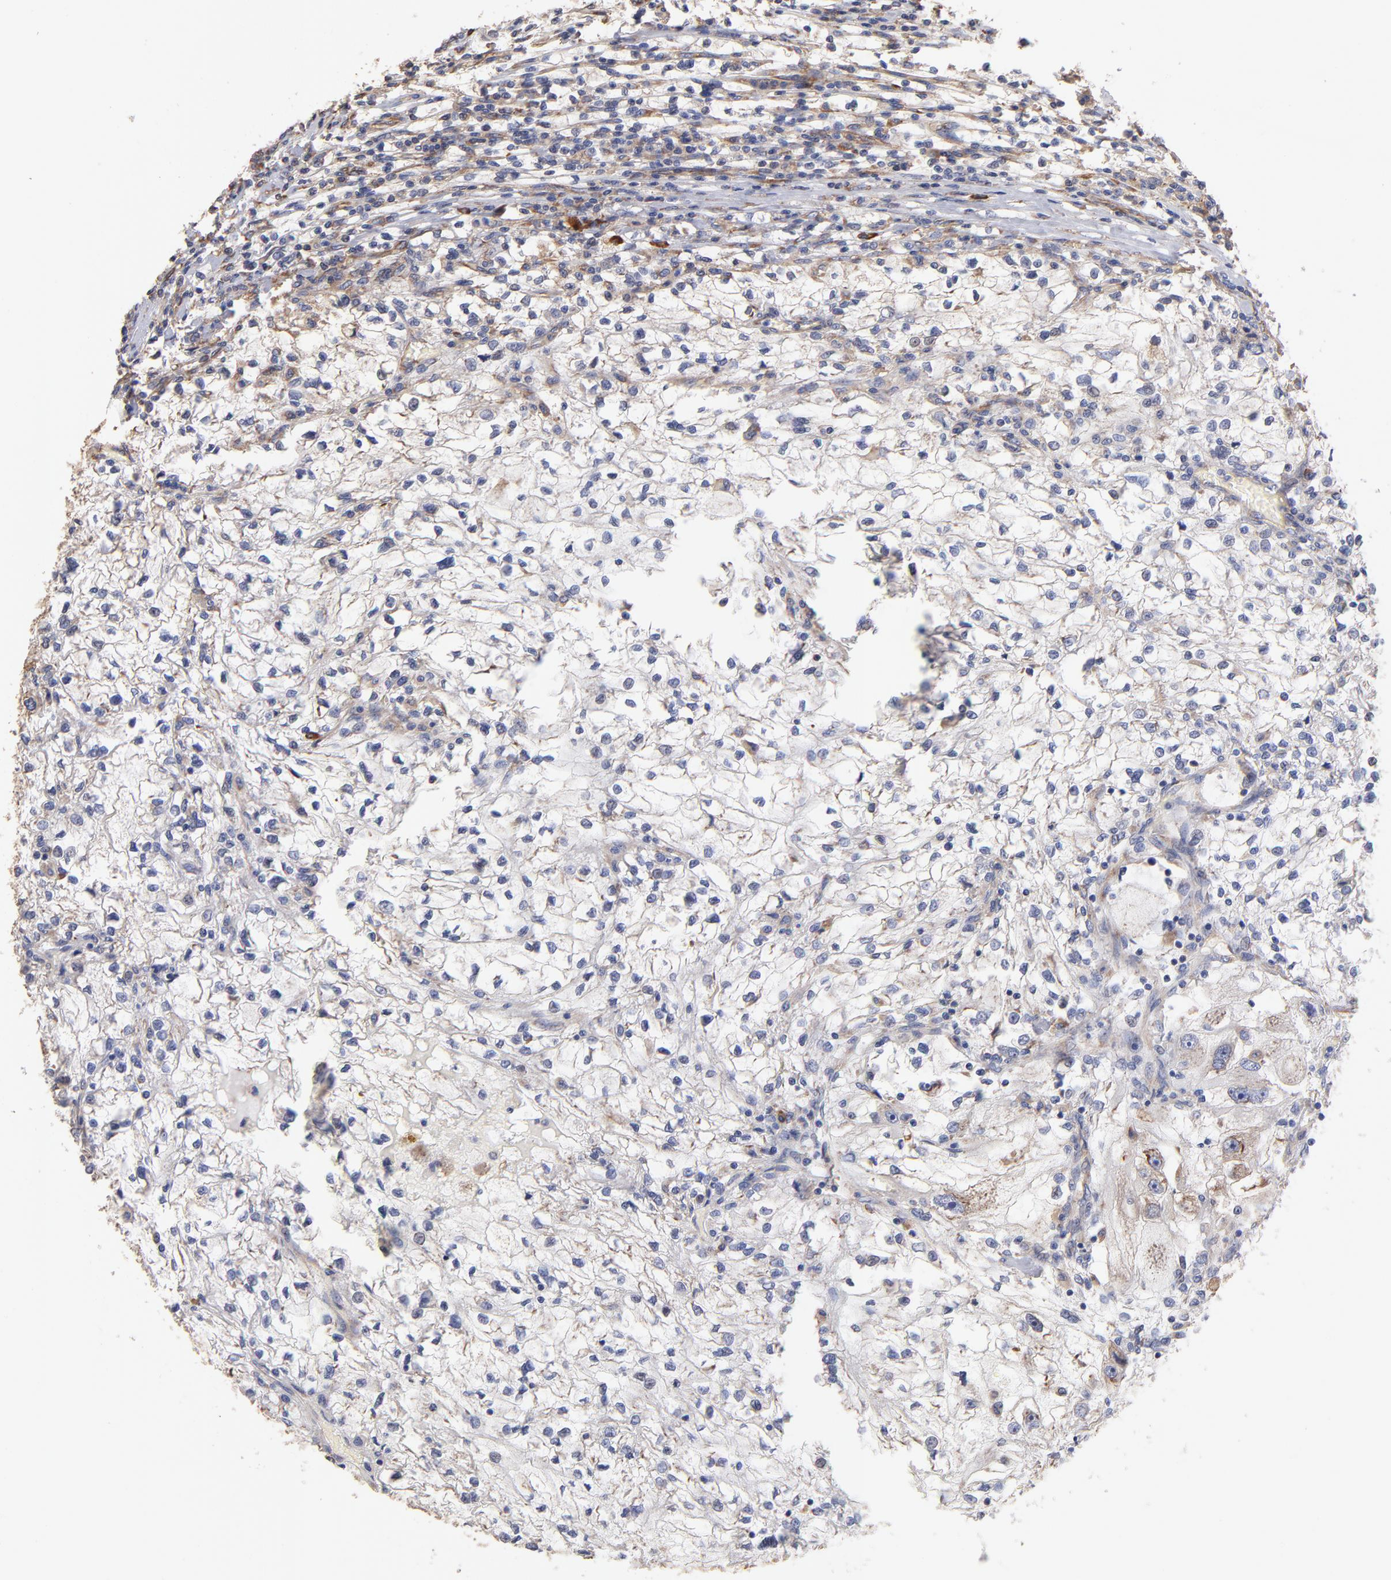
{"staining": {"intensity": "negative", "quantity": "none", "location": "none"}, "tissue": "renal cancer", "cell_type": "Tumor cells", "image_type": "cancer", "snomed": [{"axis": "morphology", "description": "Adenocarcinoma, NOS"}, {"axis": "topography", "description": "Kidney"}], "caption": "This micrograph is of renal cancer (adenocarcinoma) stained with IHC to label a protein in brown with the nuclei are counter-stained blue. There is no staining in tumor cells. The staining is performed using DAB brown chromogen with nuclei counter-stained in using hematoxylin.", "gene": "RPL9", "patient": {"sex": "female", "age": 83}}